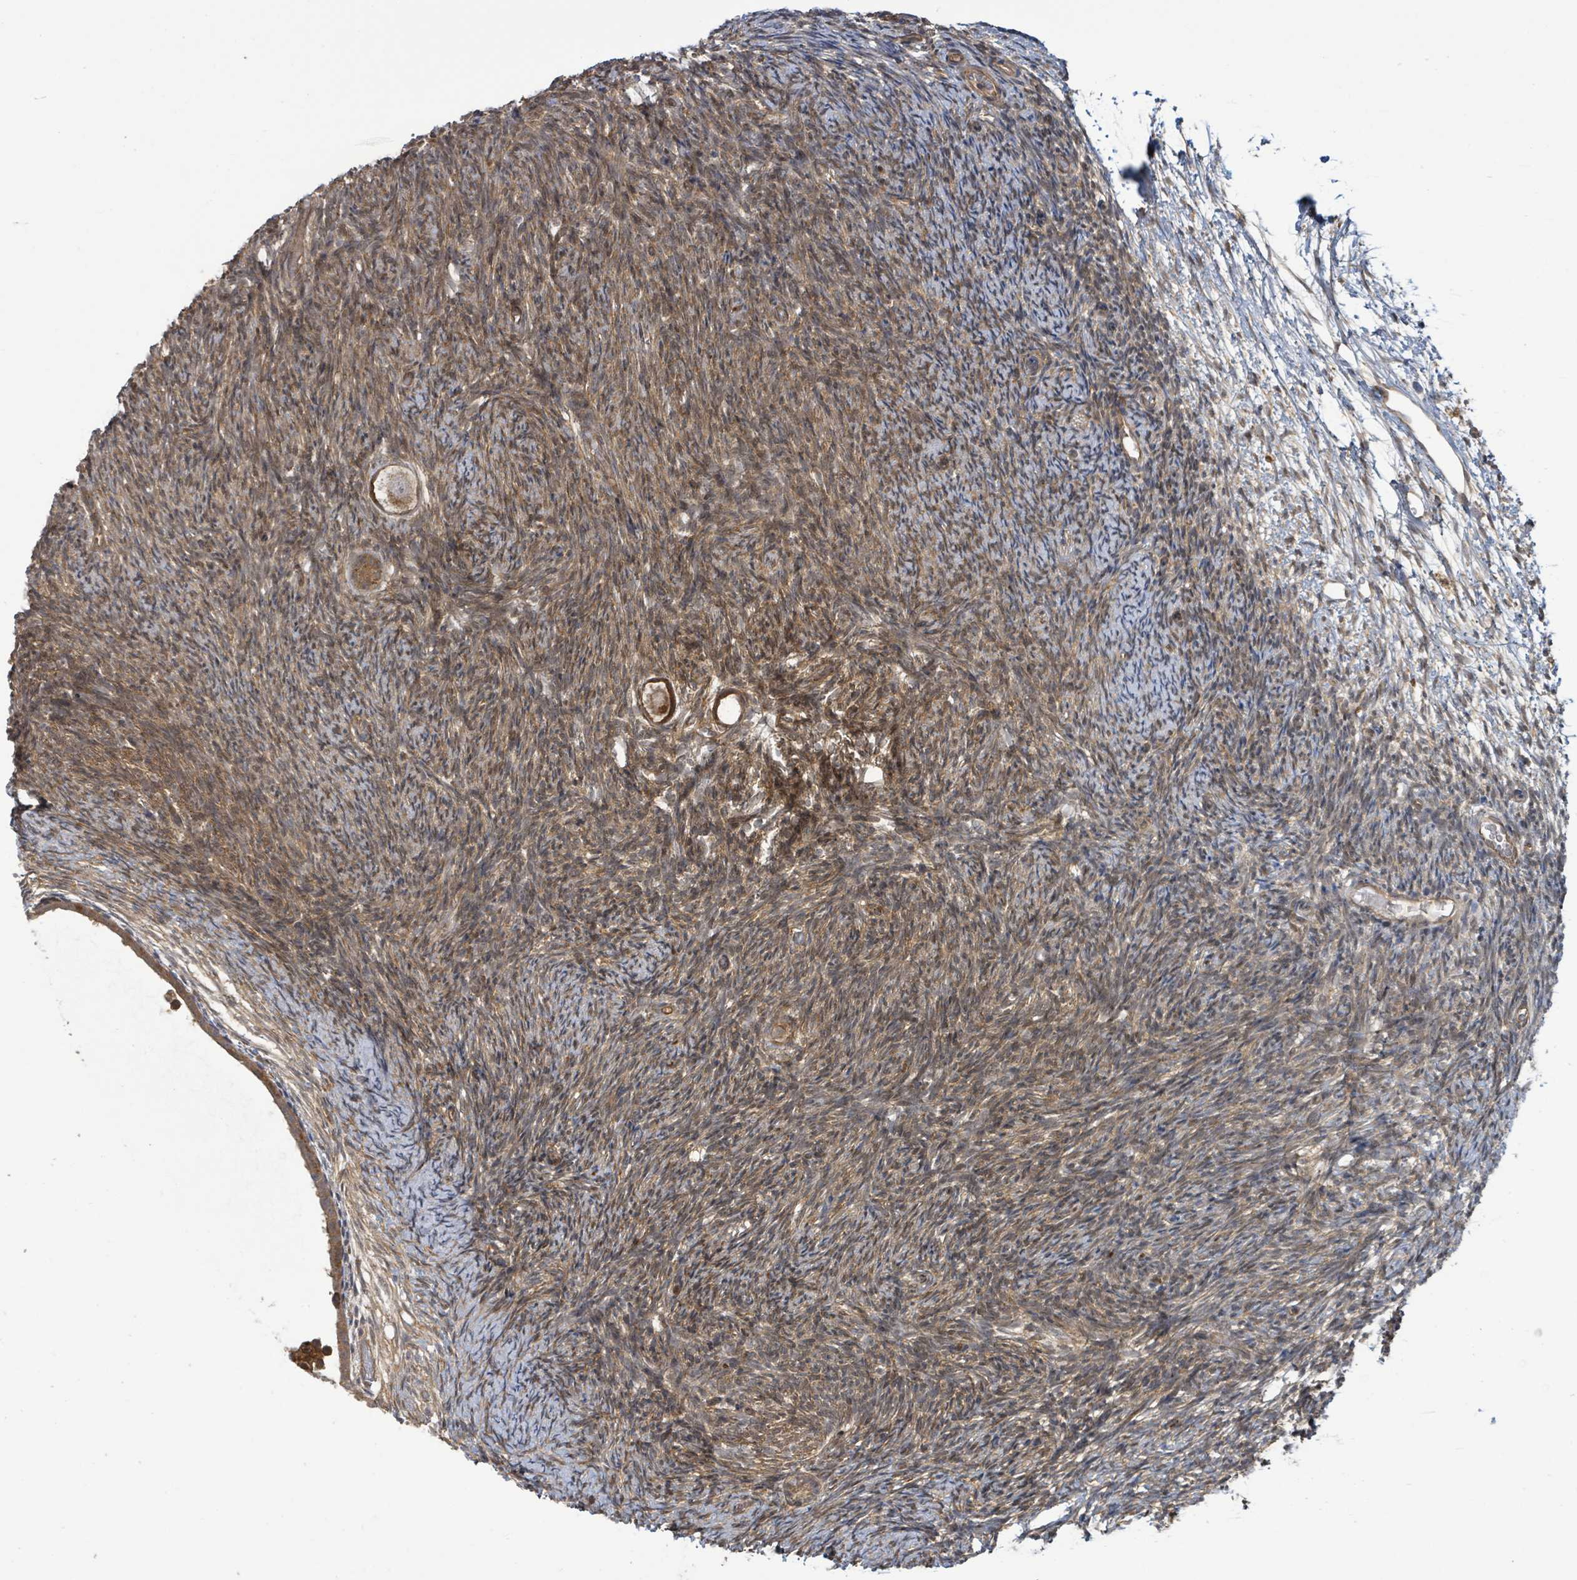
{"staining": {"intensity": "moderate", "quantity": ">75%", "location": "cytoplasmic/membranous"}, "tissue": "ovary", "cell_type": "Follicle cells", "image_type": "normal", "snomed": [{"axis": "morphology", "description": "Normal tissue, NOS"}, {"axis": "topography", "description": "Ovary"}], "caption": "A medium amount of moderate cytoplasmic/membranous positivity is present in approximately >75% of follicle cells in normal ovary.", "gene": "ARPIN", "patient": {"sex": "female", "age": 39}}